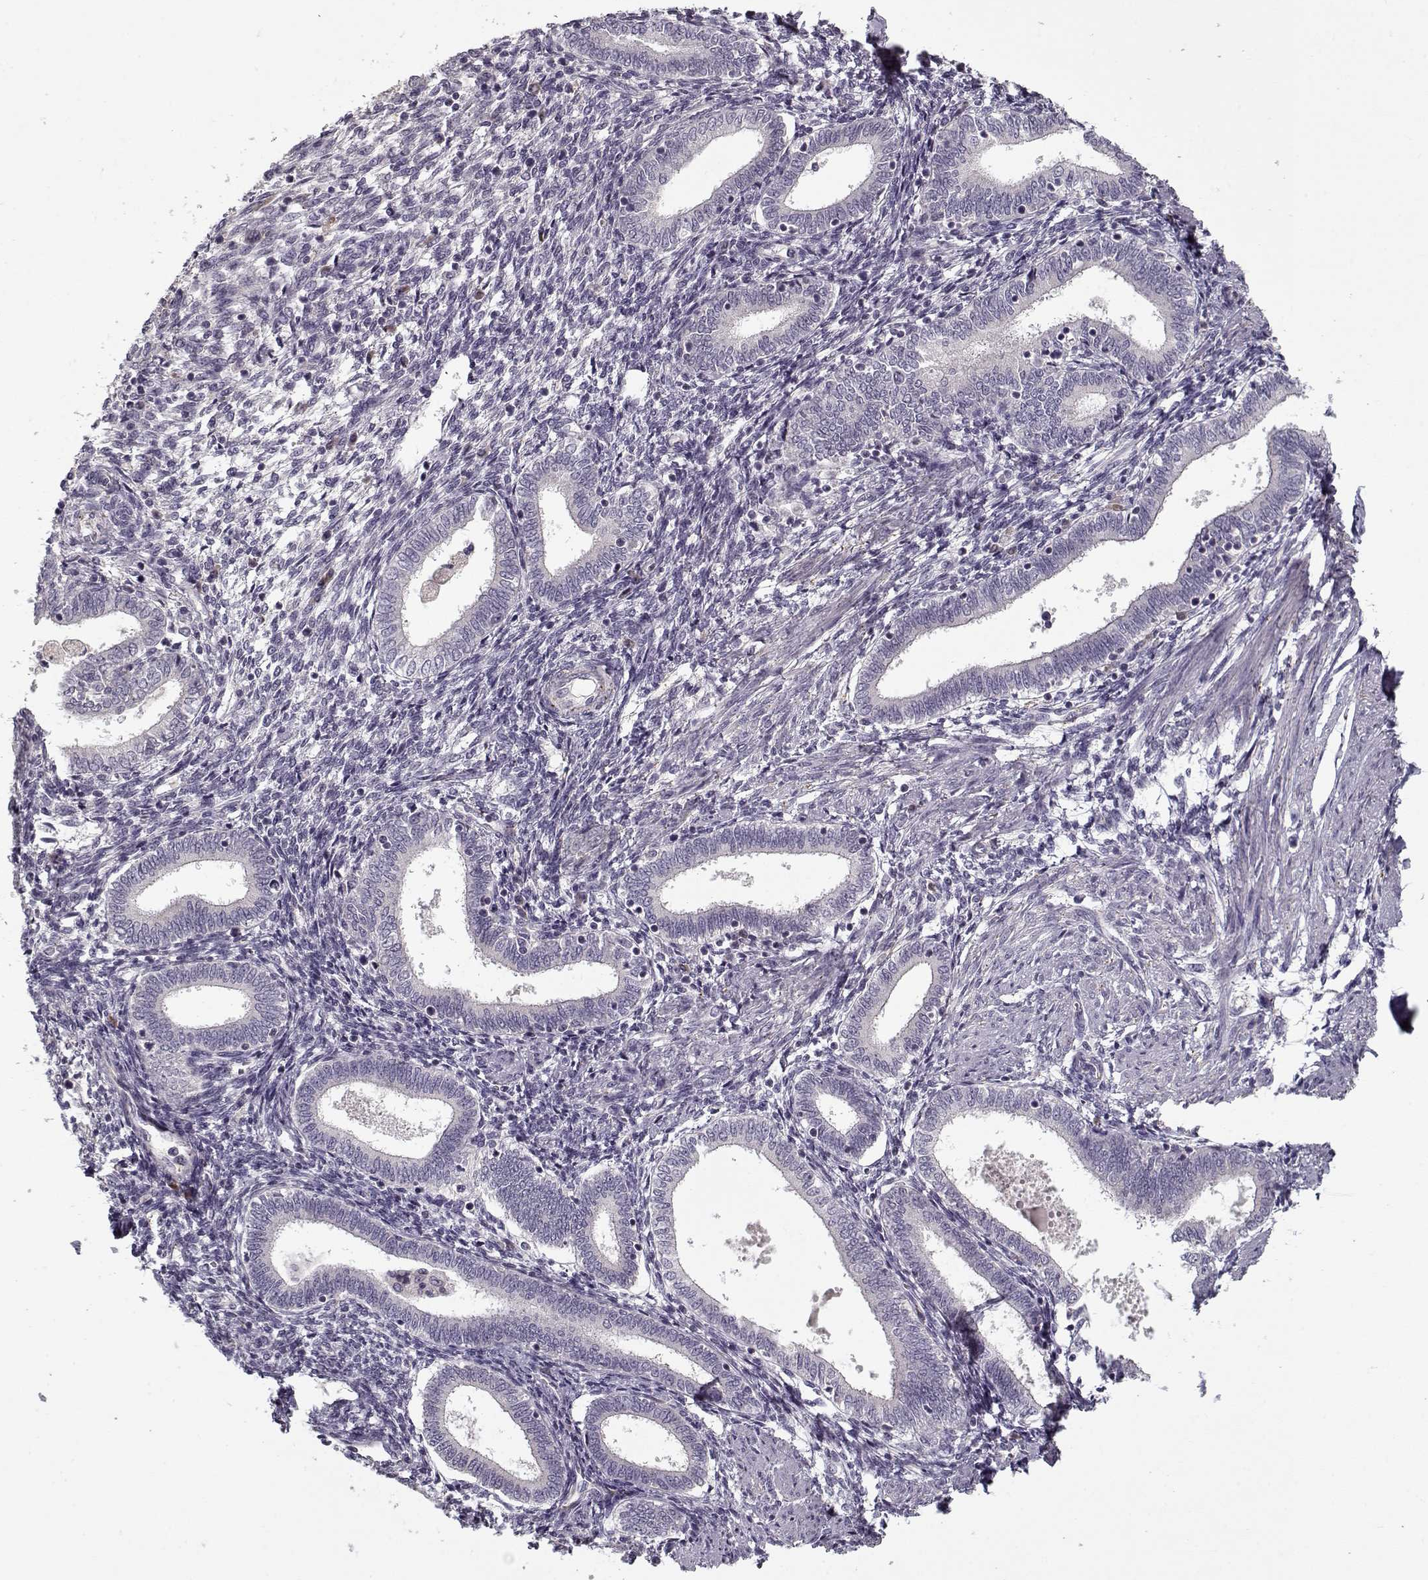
{"staining": {"intensity": "negative", "quantity": "none", "location": "none"}, "tissue": "endometrium", "cell_type": "Cells in endometrial stroma", "image_type": "normal", "snomed": [{"axis": "morphology", "description": "Normal tissue, NOS"}, {"axis": "topography", "description": "Endometrium"}], "caption": "IHC histopathology image of normal endometrium stained for a protein (brown), which reveals no staining in cells in endometrial stroma.", "gene": "UNC13D", "patient": {"sex": "female", "age": 42}}